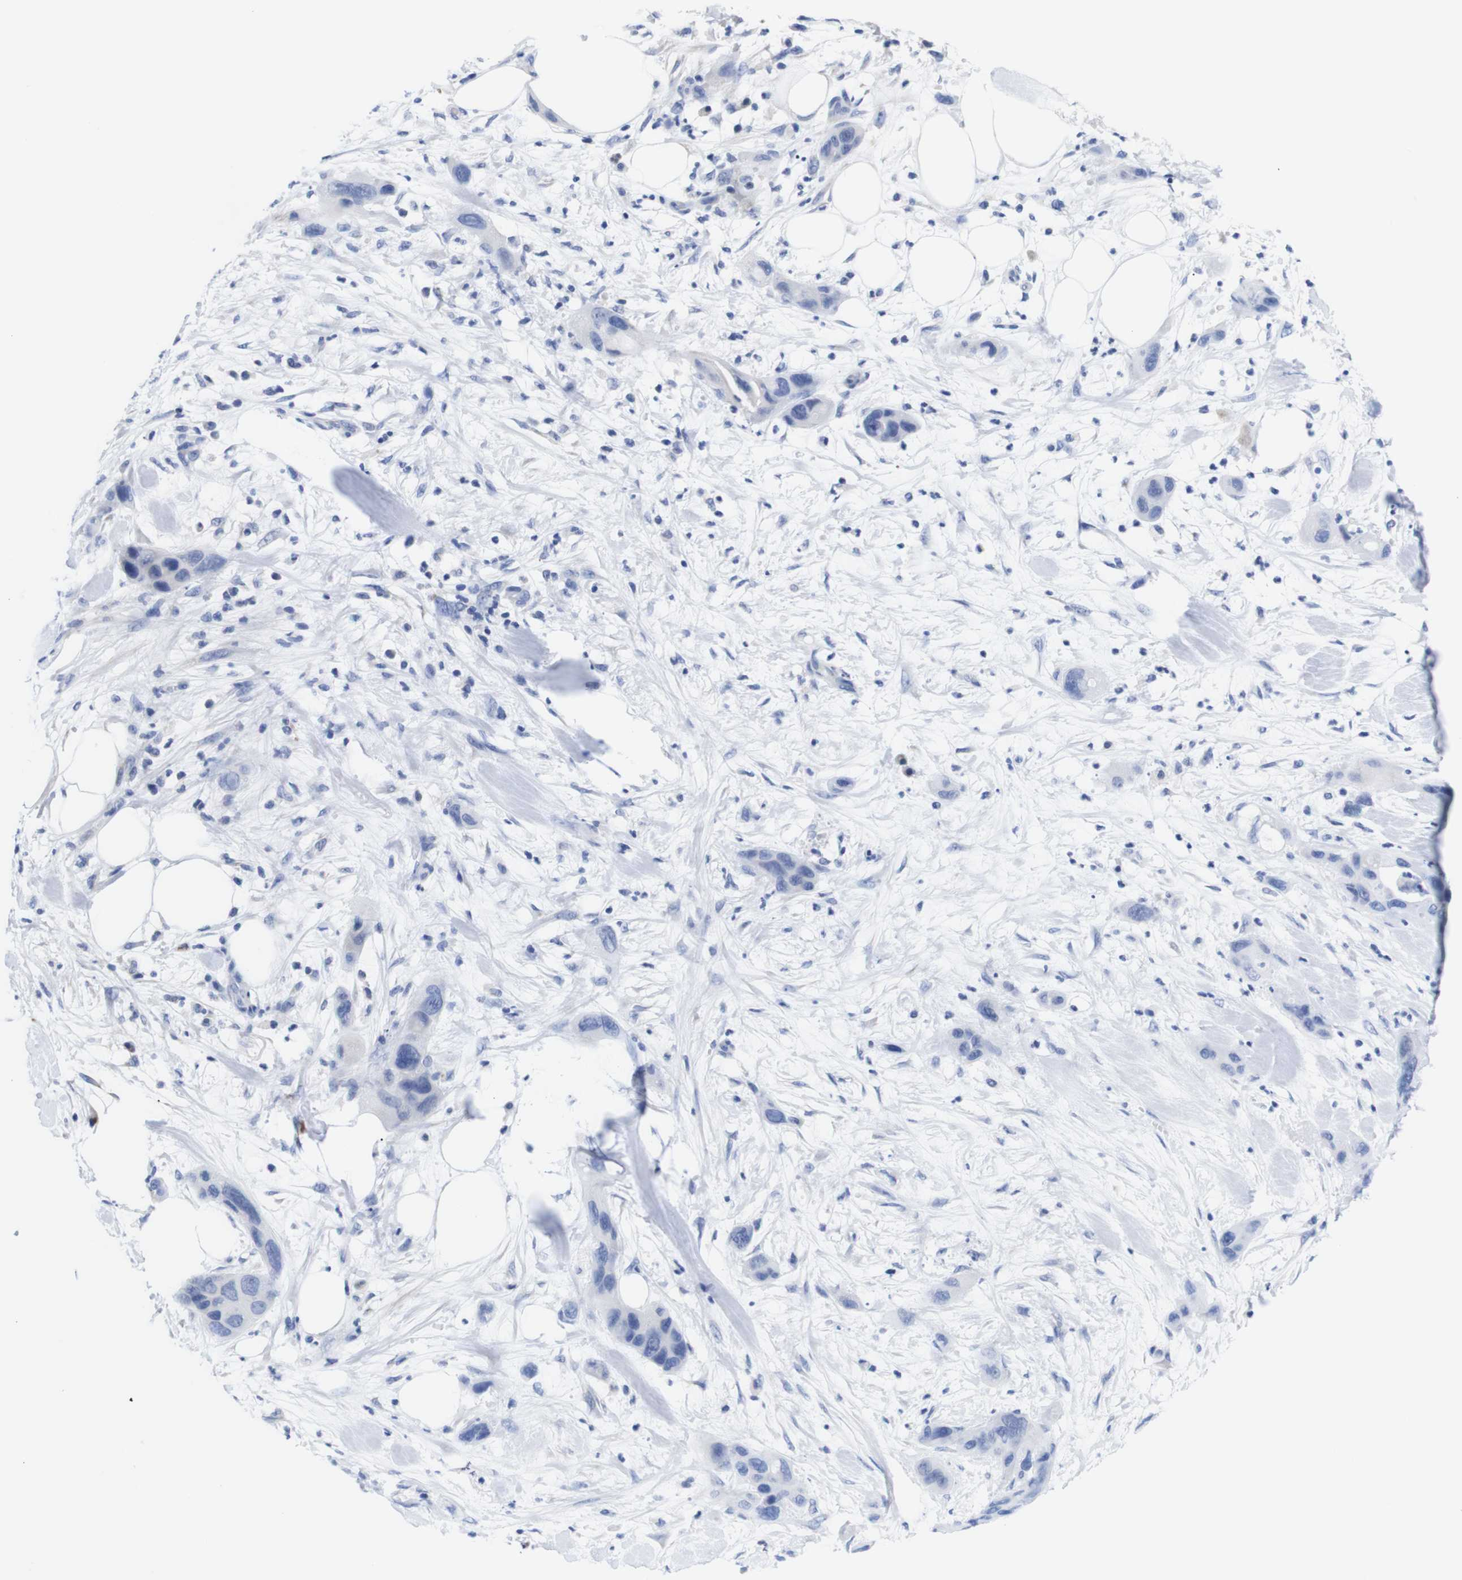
{"staining": {"intensity": "negative", "quantity": "none", "location": "none"}, "tissue": "pancreatic cancer", "cell_type": "Tumor cells", "image_type": "cancer", "snomed": [{"axis": "morphology", "description": "Adenocarcinoma, NOS"}, {"axis": "topography", "description": "Pancreas"}], "caption": "Immunohistochemistry (IHC) of adenocarcinoma (pancreatic) reveals no positivity in tumor cells. (Brightfield microscopy of DAB (3,3'-diaminobenzidine) immunohistochemistry (IHC) at high magnification).", "gene": "LRRC55", "patient": {"sex": "female", "age": 71}}